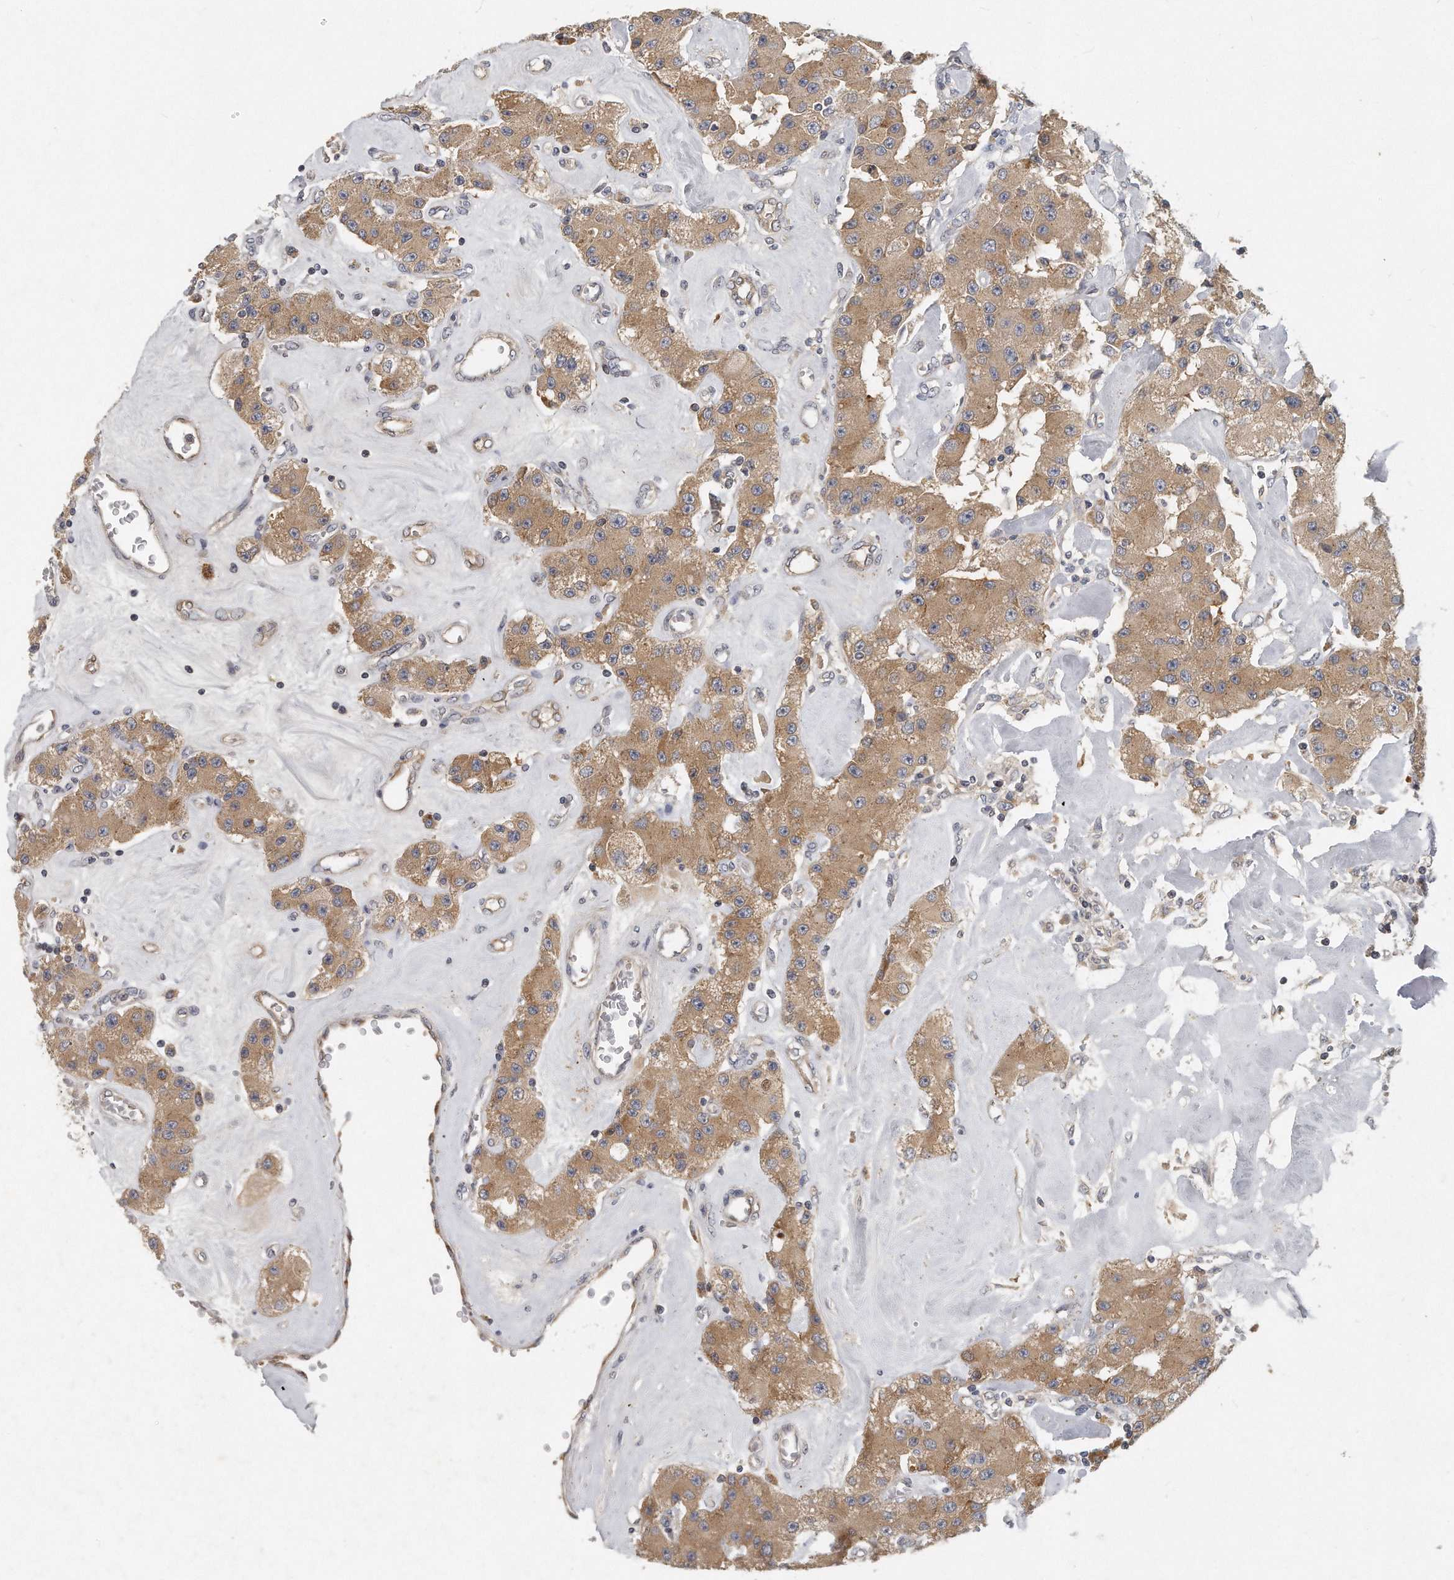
{"staining": {"intensity": "moderate", "quantity": ">75%", "location": "cytoplasmic/membranous"}, "tissue": "carcinoid", "cell_type": "Tumor cells", "image_type": "cancer", "snomed": [{"axis": "morphology", "description": "Carcinoid, malignant, NOS"}, {"axis": "topography", "description": "Pancreas"}], "caption": "Protein analysis of malignant carcinoid tissue shows moderate cytoplasmic/membranous staining in about >75% of tumor cells.", "gene": "TRAPPC14", "patient": {"sex": "male", "age": 41}}